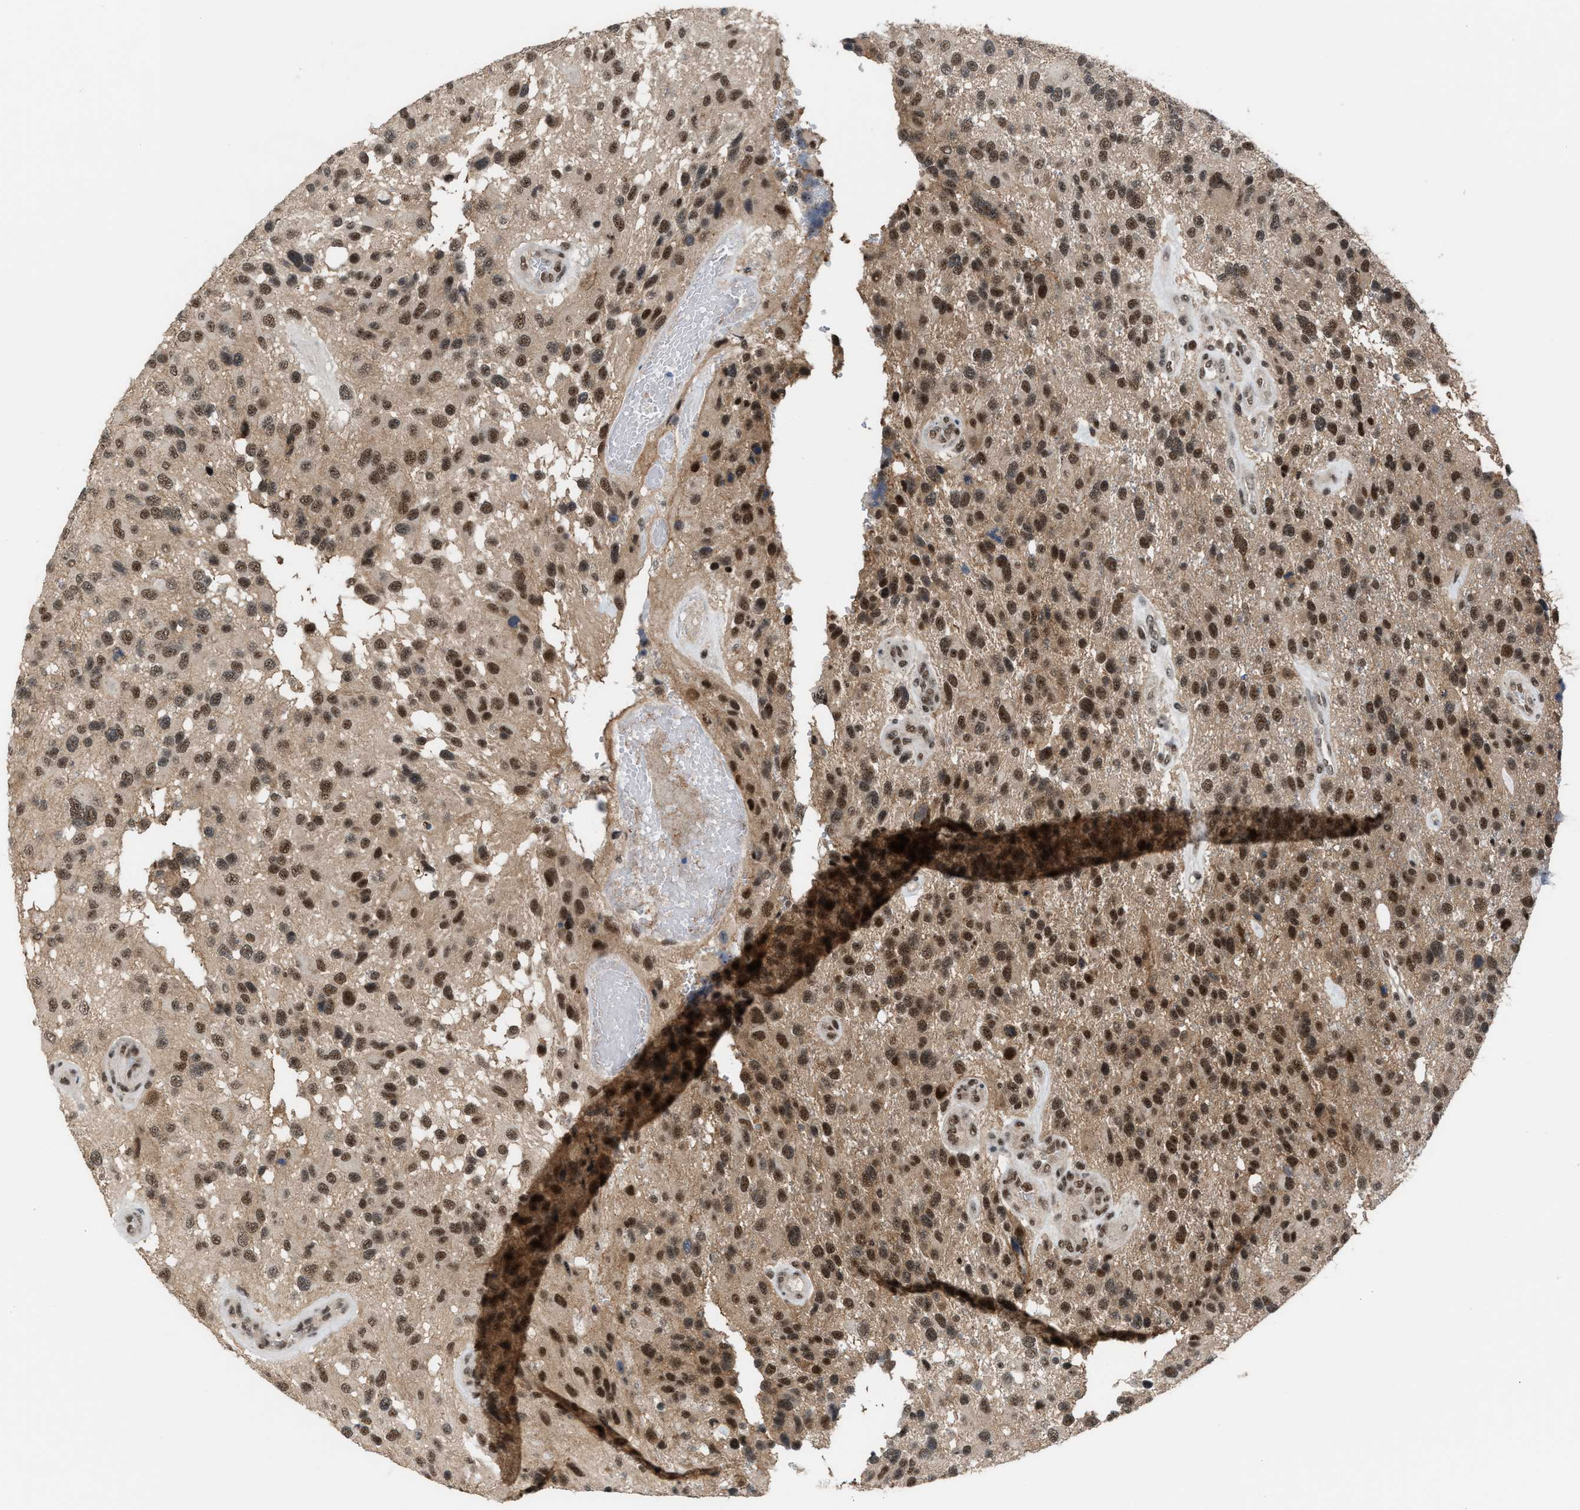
{"staining": {"intensity": "strong", "quantity": ">75%", "location": "nuclear"}, "tissue": "glioma", "cell_type": "Tumor cells", "image_type": "cancer", "snomed": [{"axis": "morphology", "description": "Glioma, malignant, High grade"}, {"axis": "topography", "description": "Brain"}], "caption": "Protein staining of glioma tissue shows strong nuclear staining in about >75% of tumor cells.", "gene": "PRPF4", "patient": {"sex": "female", "age": 58}}